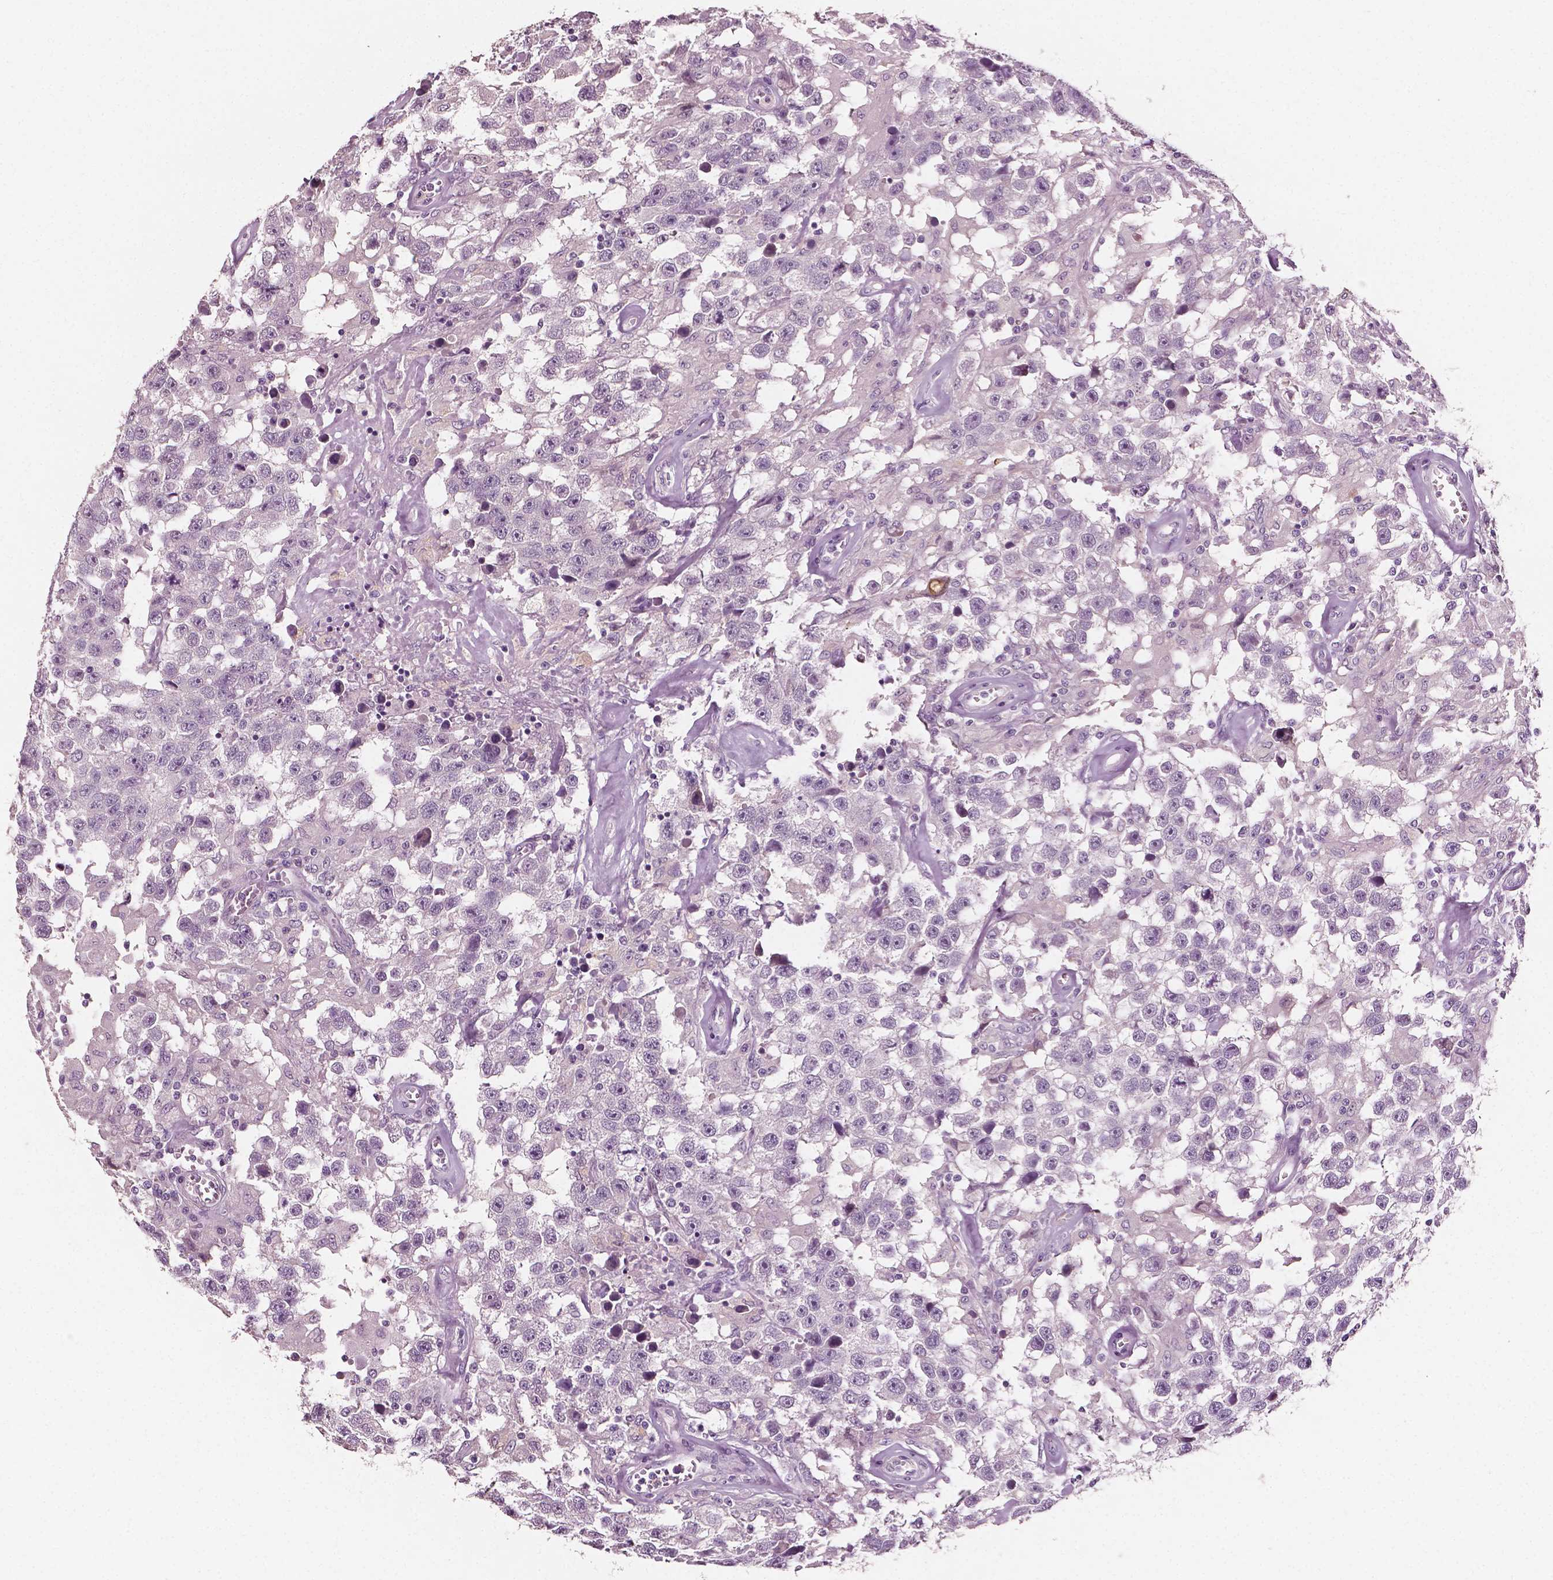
{"staining": {"intensity": "negative", "quantity": "none", "location": "none"}, "tissue": "testis cancer", "cell_type": "Tumor cells", "image_type": "cancer", "snomed": [{"axis": "morphology", "description": "Seminoma, NOS"}, {"axis": "topography", "description": "Testis"}], "caption": "Immunohistochemical staining of seminoma (testis) displays no significant positivity in tumor cells. (Immunohistochemistry (ihc), brightfield microscopy, high magnification).", "gene": "PLA2R1", "patient": {"sex": "male", "age": 43}}